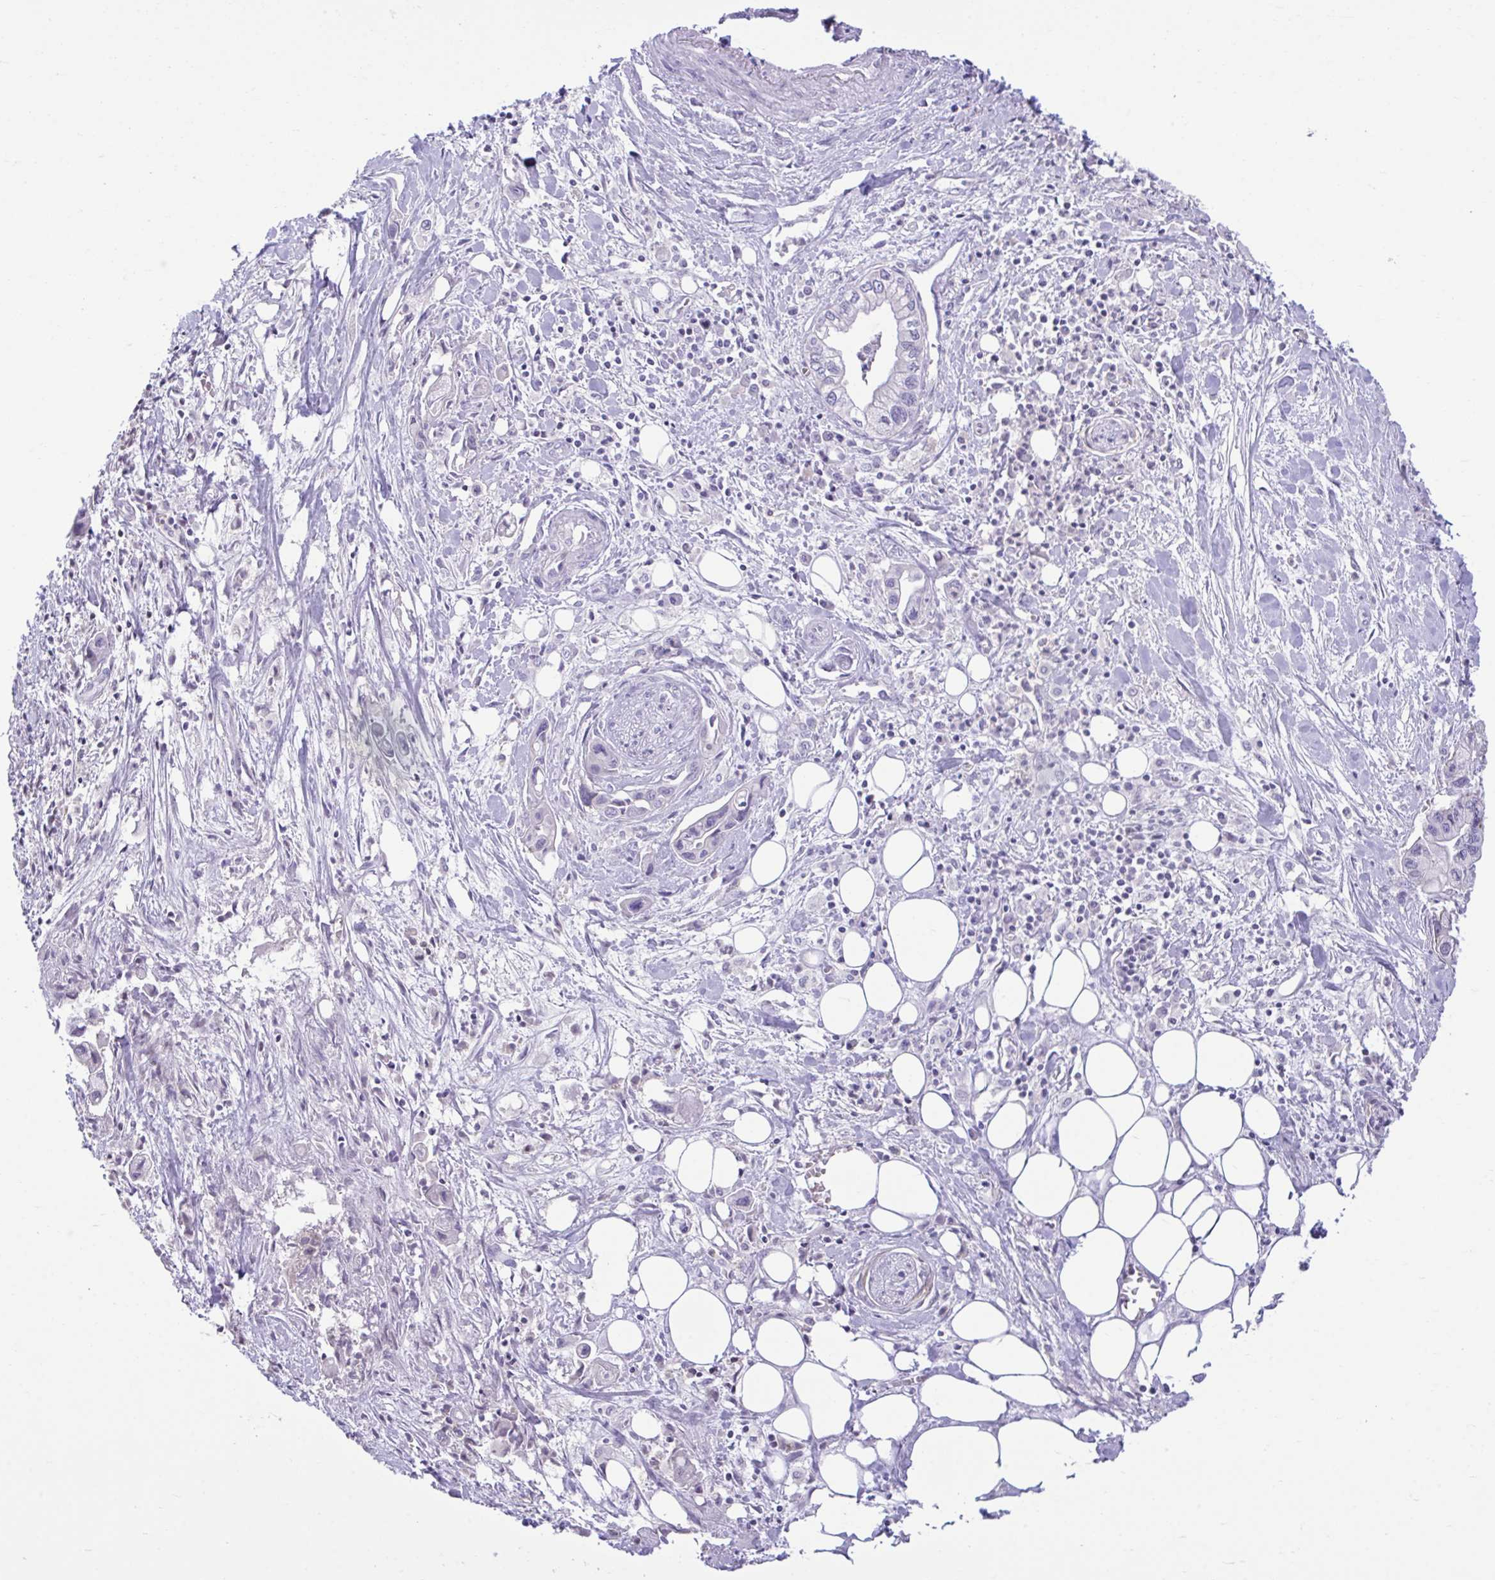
{"staining": {"intensity": "negative", "quantity": "none", "location": "none"}, "tissue": "pancreatic cancer", "cell_type": "Tumor cells", "image_type": "cancer", "snomed": [{"axis": "morphology", "description": "Adenocarcinoma, NOS"}, {"axis": "topography", "description": "Pancreas"}], "caption": "The immunohistochemistry photomicrograph has no significant staining in tumor cells of pancreatic cancer (adenocarcinoma) tissue.", "gene": "PLEKHH1", "patient": {"sex": "male", "age": 61}}